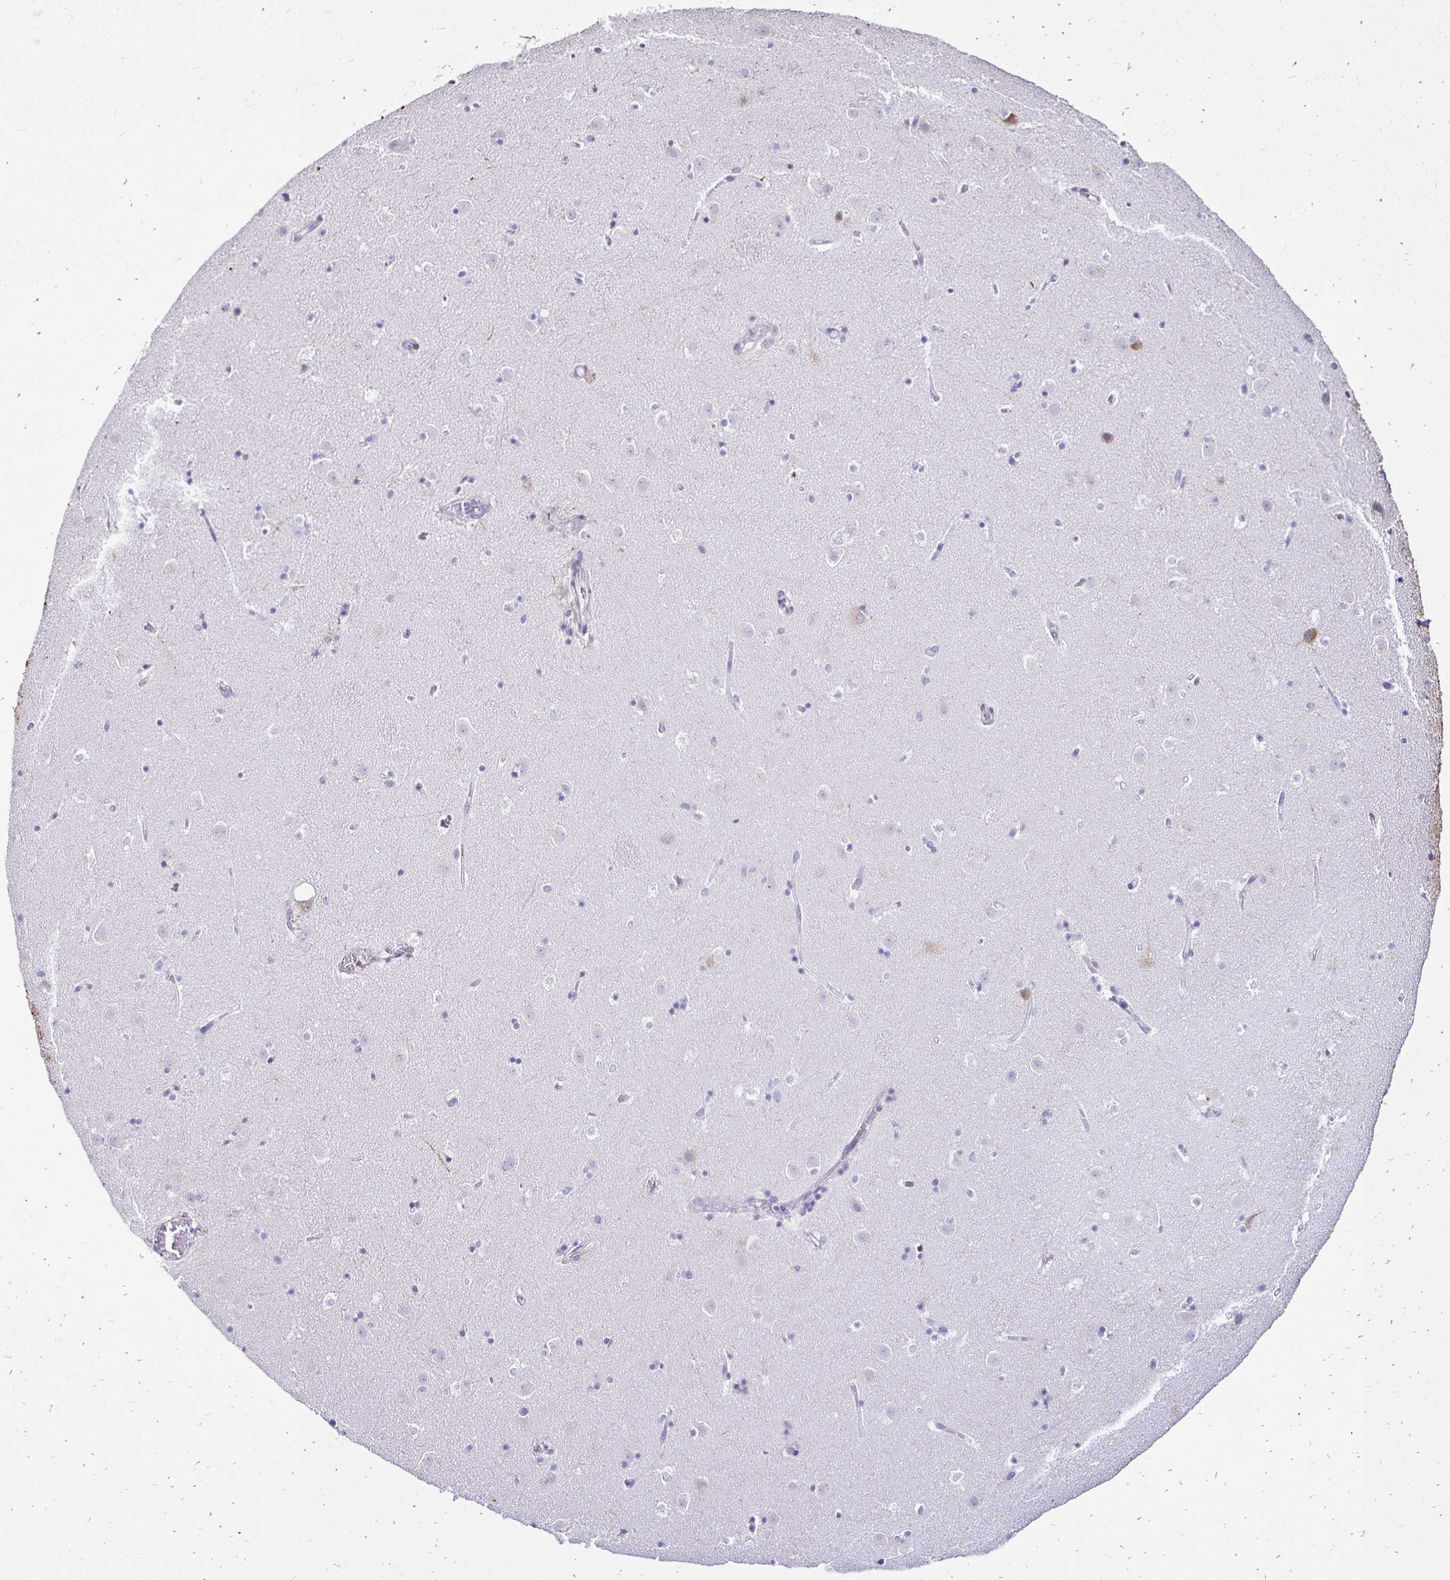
{"staining": {"intensity": "negative", "quantity": "none", "location": "none"}, "tissue": "caudate", "cell_type": "Glial cells", "image_type": "normal", "snomed": [{"axis": "morphology", "description": "Normal tissue, NOS"}, {"axis": "topography", "description": "Lateral ventricle wall"}], "caption": "Immunohistochemistry histopathology image of normal caudate stained for a protein (brown), which demonstrates no staining in glial cells.", "gene": "TAF1D", "patient": {"sex": "male", "age": 37}}